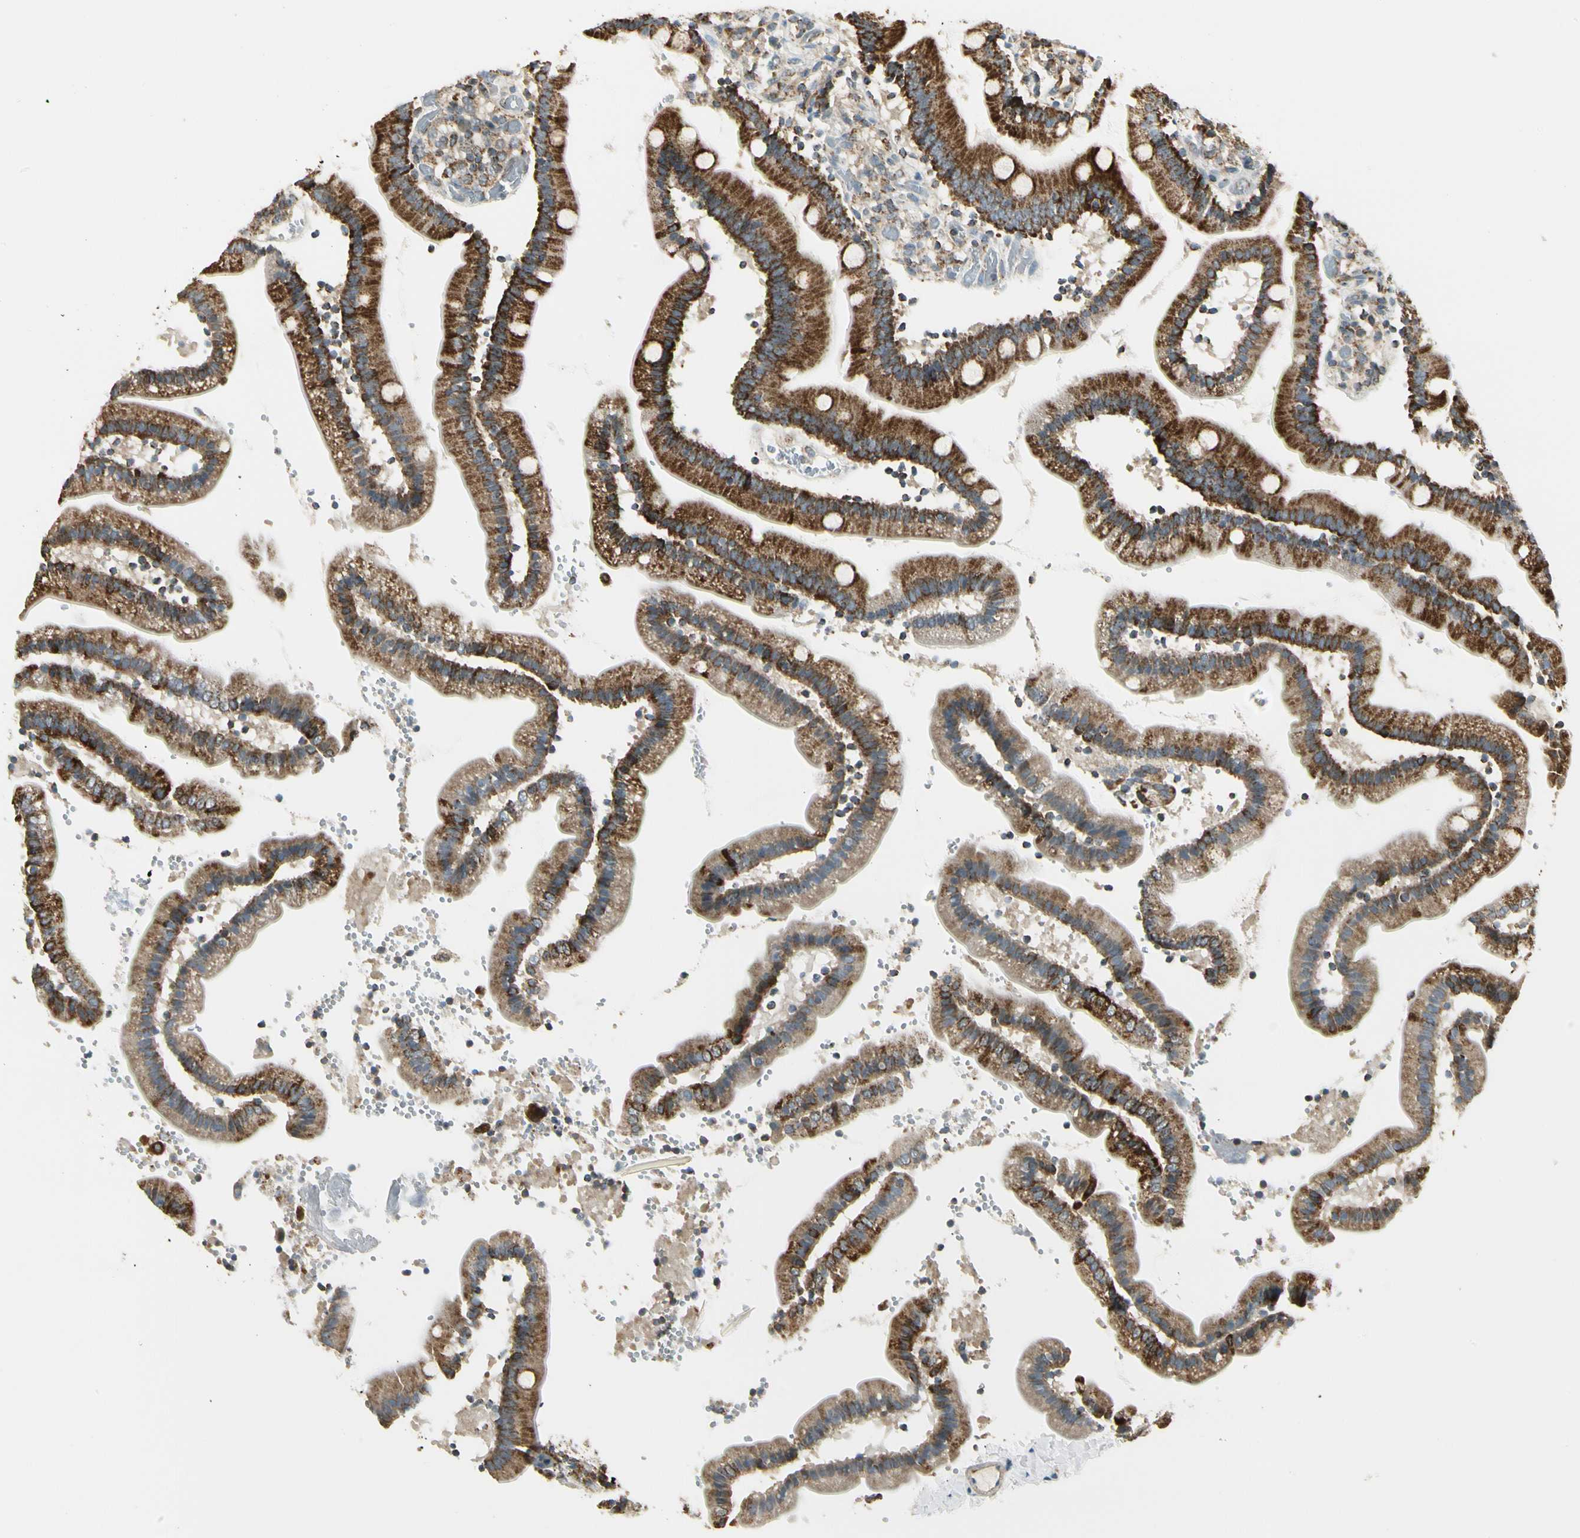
{"staining": {"intensity": "strong", "quantity": ">75%", "location": "cytoplasmic/membranous"}, "tissue": "duodenum", "cell_type": "Glandular cells", "image_type": "normal", "snomed": [{"axis": "morphology", "description": "Normal tissue, NOS"}, {"axis": "topography", "description": "Duodenum"}], "caption": "IHC (DAB) staining of benign duodenum reveals strong cytoplasmic/membranous protein expression in approximately >75% of glandular cells. The protein is stained brown, and the nuclei are stained in blue (DAB (3,3'-diaminobenzidine) IHC with brightfield microscopy, high magnification).", "gene": "EPHB3", "patient": {"sex": "male", "age": 66}}